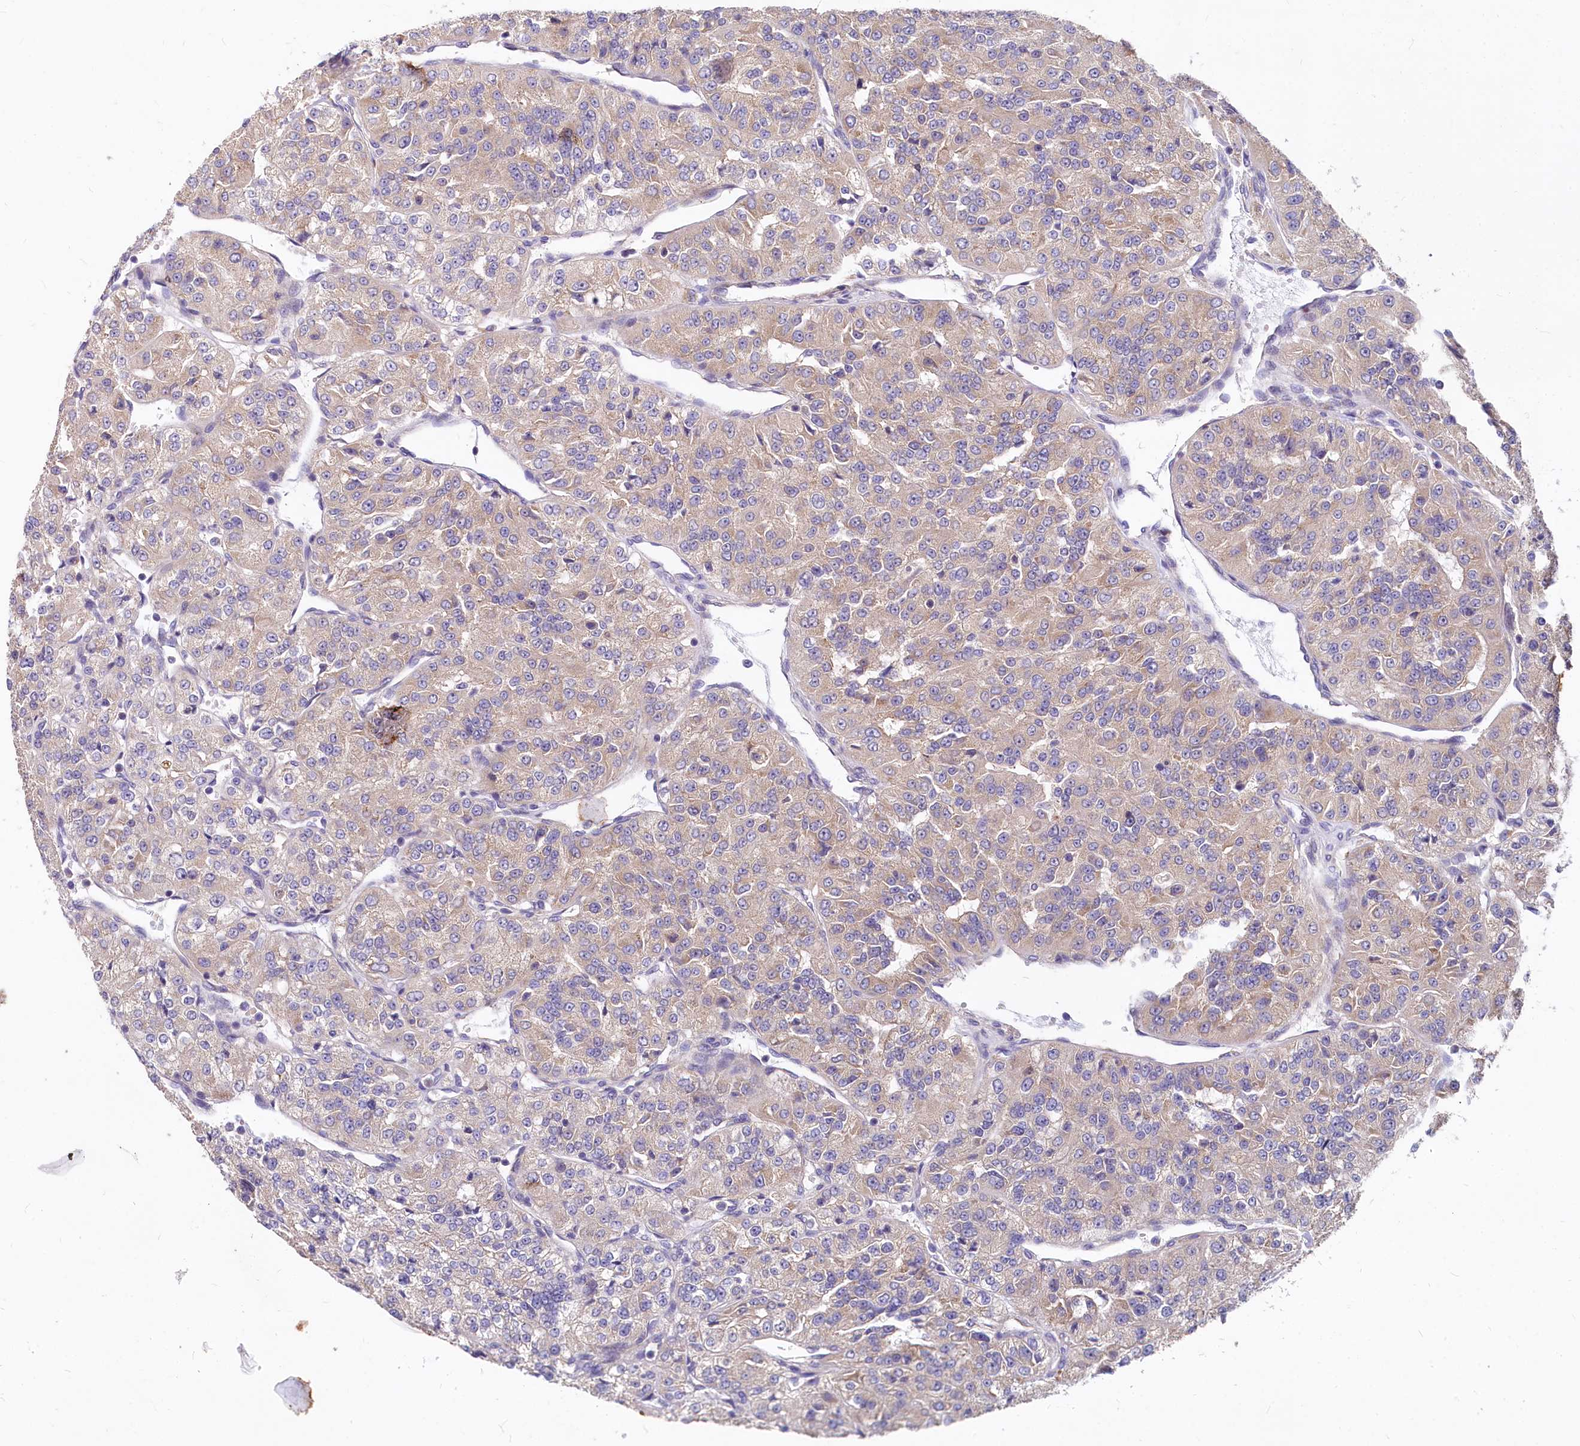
{"staining": {"intensity": "moderate", "quantity": "25%-75%", "location": "cytoplasmic/membranous"}, "tissue": "renal cancer", "cell_type": "Tumor cells", "image_type": "cancer", "snomed": [{"axis": "morphology", "description": "Adenocarcinoma, NOS"}, {"axis": "topography", "description": "Kidney"}], "caption": "The immunohistochemical stain highlights moderate cytoplasmic/membranous positivity in tumor cells of renal cancer (adenocarcinoma) tissue. The staining is performed using DAB brown chromogen to label protein expression. The nuclei are counter-stained blue using hematoxylin.", "gene": "EIF2B2", "patient": {"sex": "female", "age": 63}}